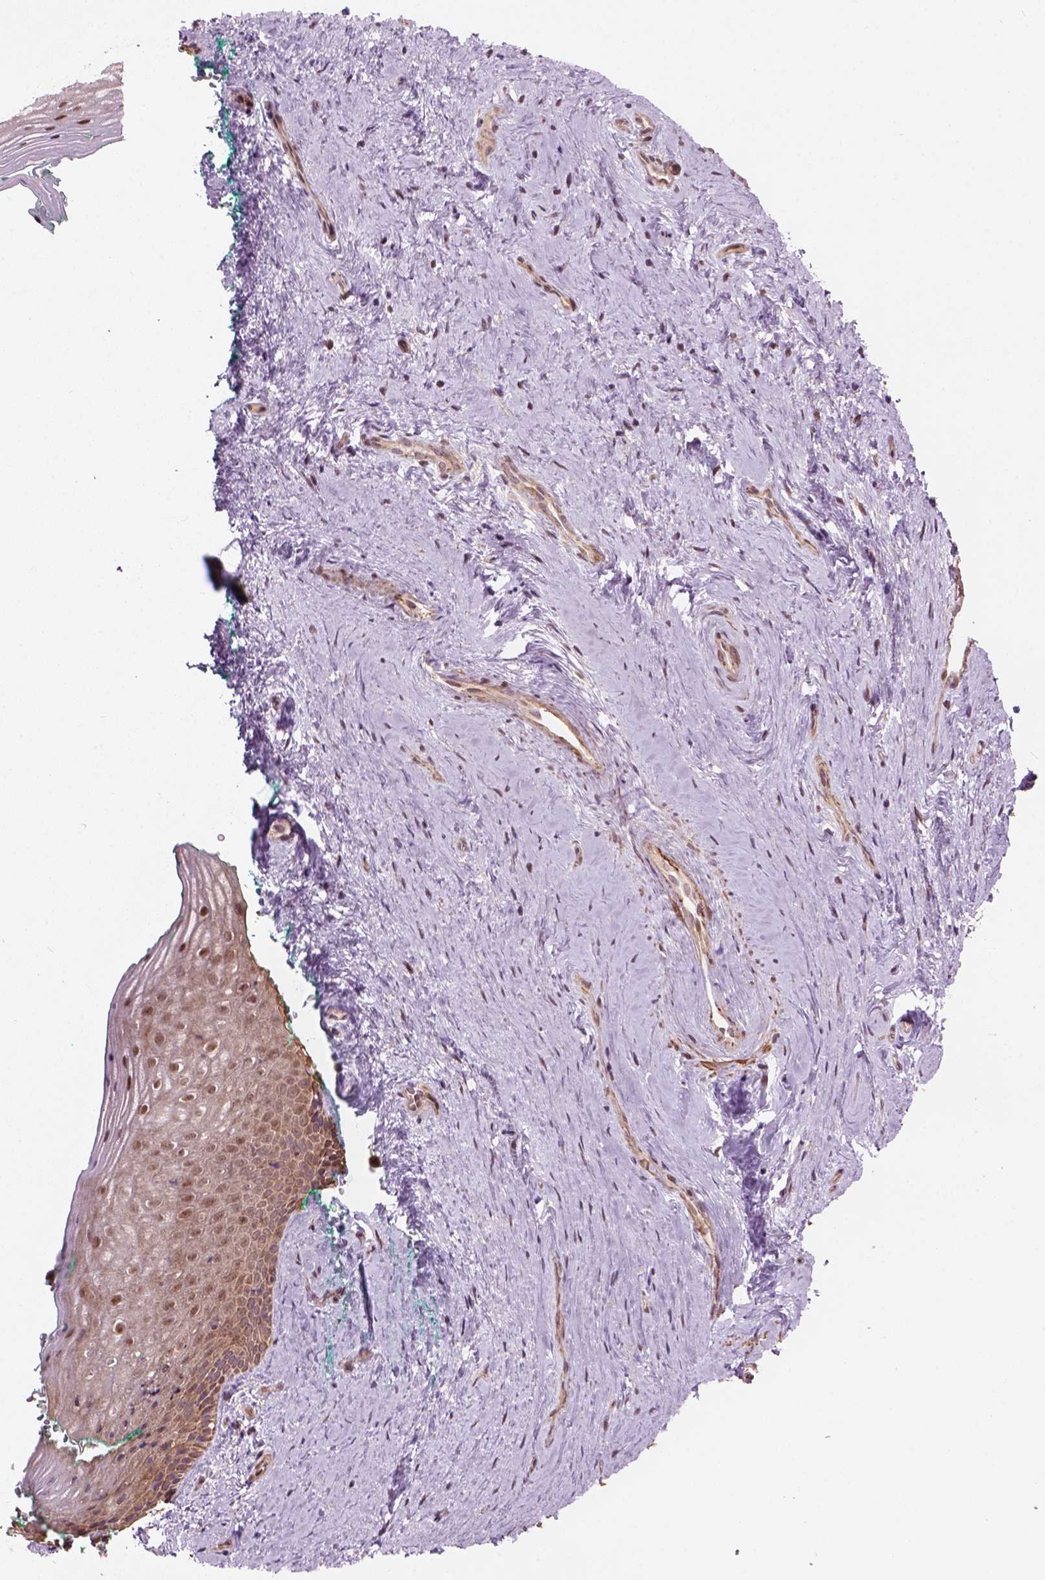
{"staining": {"intensity": "moderate", "quantity": "<25%", "location": "cytoplasmic/membranous,nuclear"}, "tissue": "vagina", "cell_type": "Squamous epithelial cells", "image_type": "normal", "snomed": [{"axis": "morphology", "description": "Normal tissue, NOS"}, {"axis": "topography", "description": "Vagina"}], "caption": "Protein expression analysis of unremarkable vagina demonstrates moderate cytoplasmic/membranous,nuclear staining in approximately <25% of squamous epithelial cells.", "gene": "PSMD11", "patient": {"sex": "female", "age": 45}}